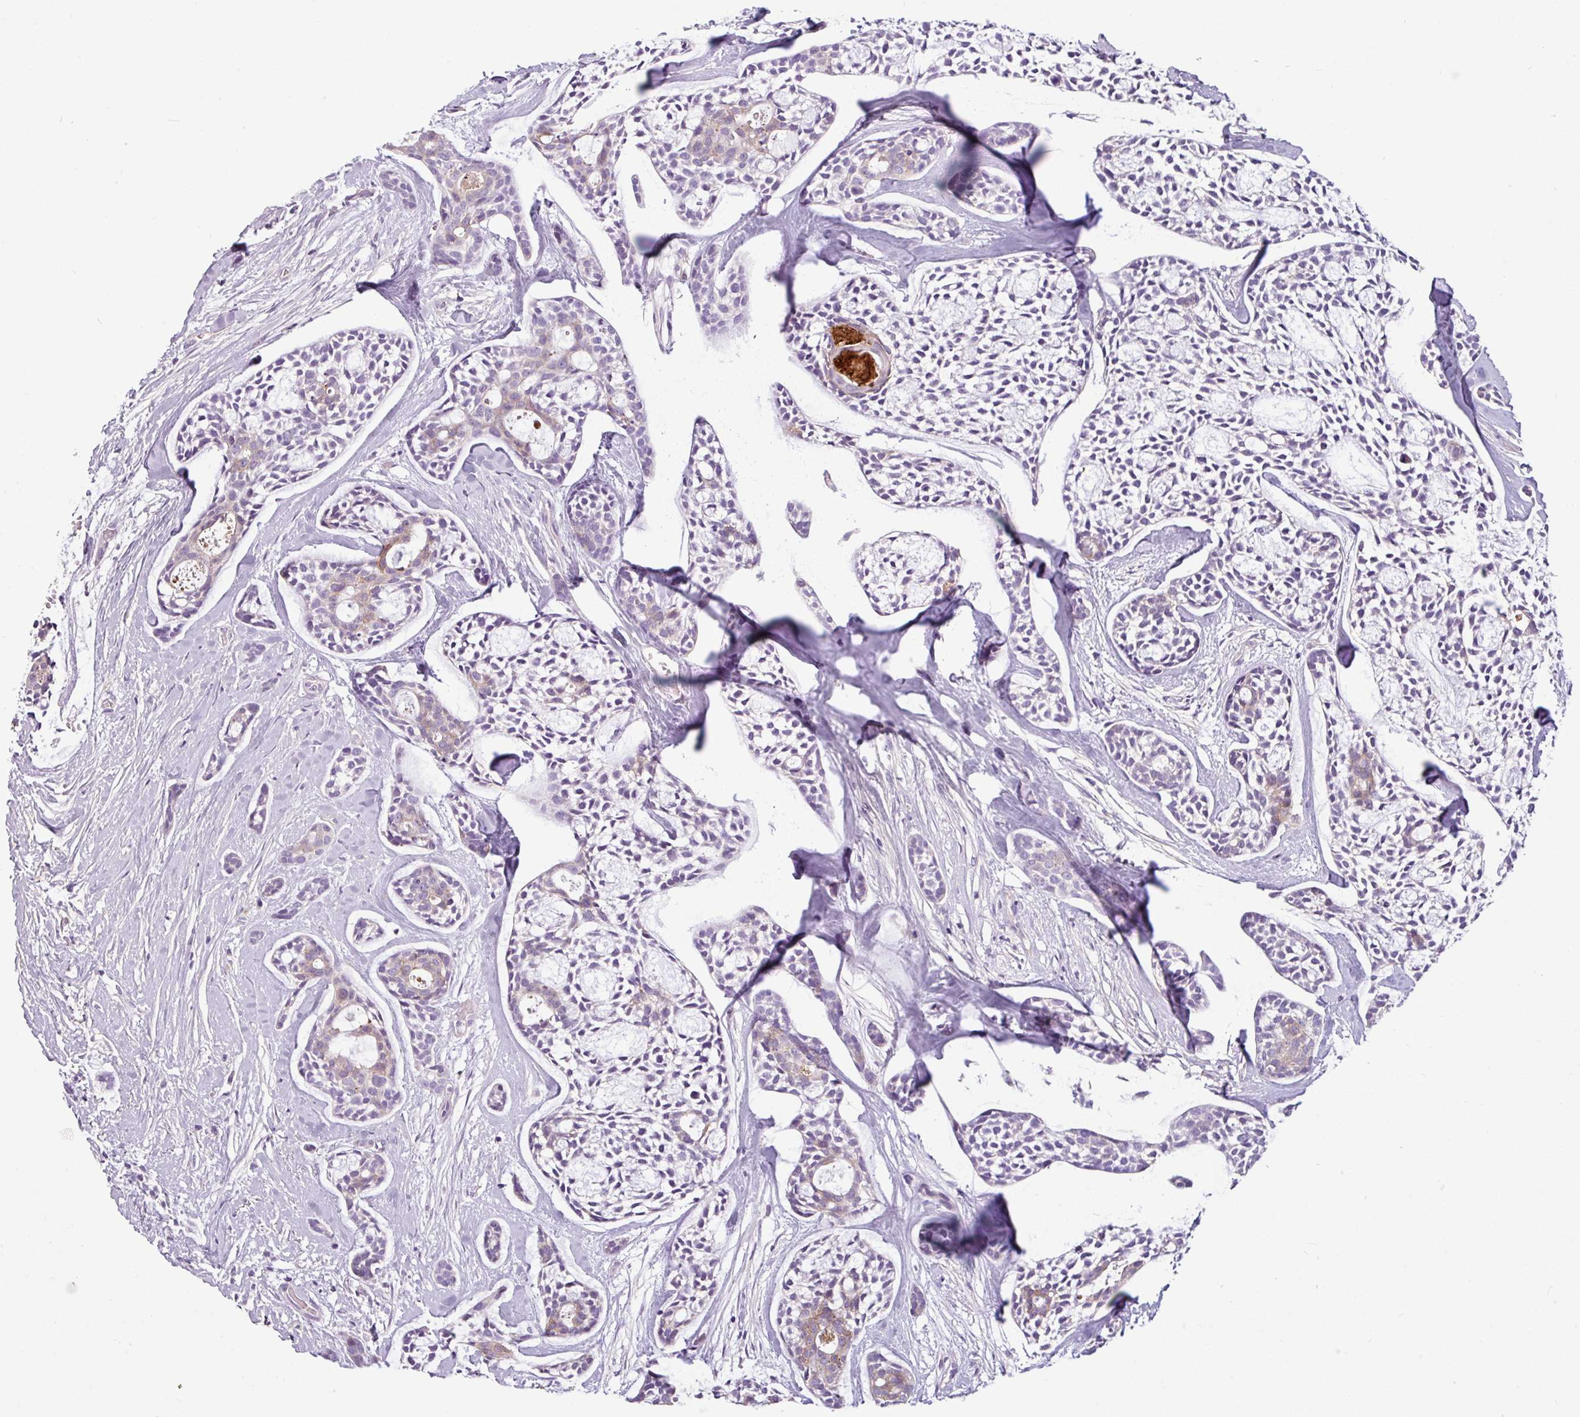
{"staining": {"intensity": "weak", "quantity": "<25%", "location": "cytoplasmic/membranous"}, "tissue": "head and neck cancer", "cell_type": "Tumor cells", "image_type": "cancer", "snomed": [{"axis": "morphology", "description": "Adenocarcinoma, NOS"}, {"axis": "topography", "description": "Subcutis"}, {"axis": "topography", "description": "Head-Neck"}], "caption": "Immunohistochemistry of human head and neck adenocarcinoma reveals no expression in tumor cells.", "gene": "TMEM178B", "patient": {"sex": "female", "age": 73}}